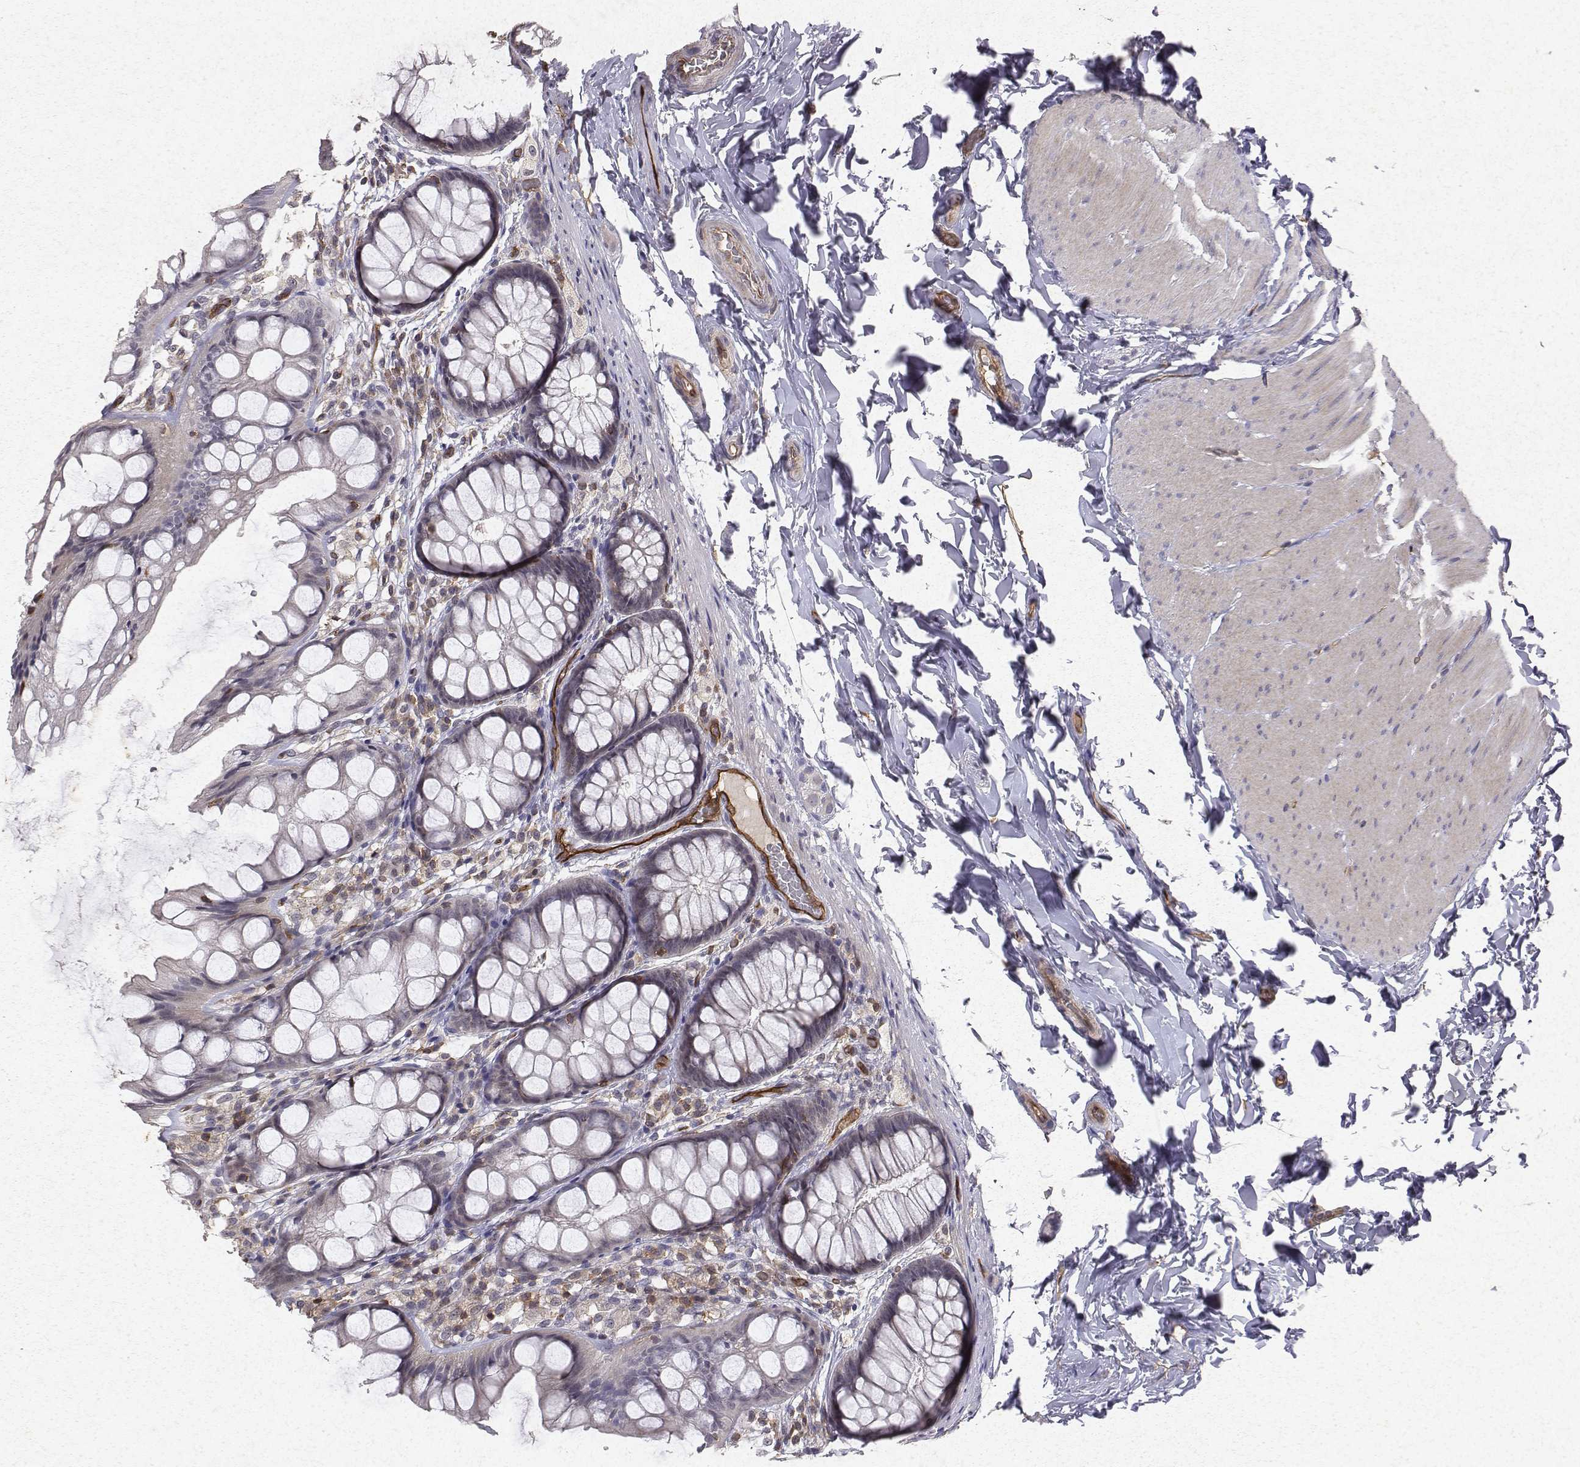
{"staining": {"intensity": "strong", "quantity": ">75%", "location": "cytoplasmic/membranous"}, "tissue": "colon", "cell_type": "Endothelial cells", "image_type": "normal", "snomed": [{"axis": "morphology", "description": "Normal tissue, NOS"}, {"axis": "topography", "description": "Colon"}], "caption": "High-power microscopy captured an immunohistochemistry photomicrograph of unremarkable colon, revealing strong cytoplasmic/membranous positivity in approximately >75% of endothelial cells.", "gene": "PTPRG", "patient": {"sex": "male", "age": 47}}